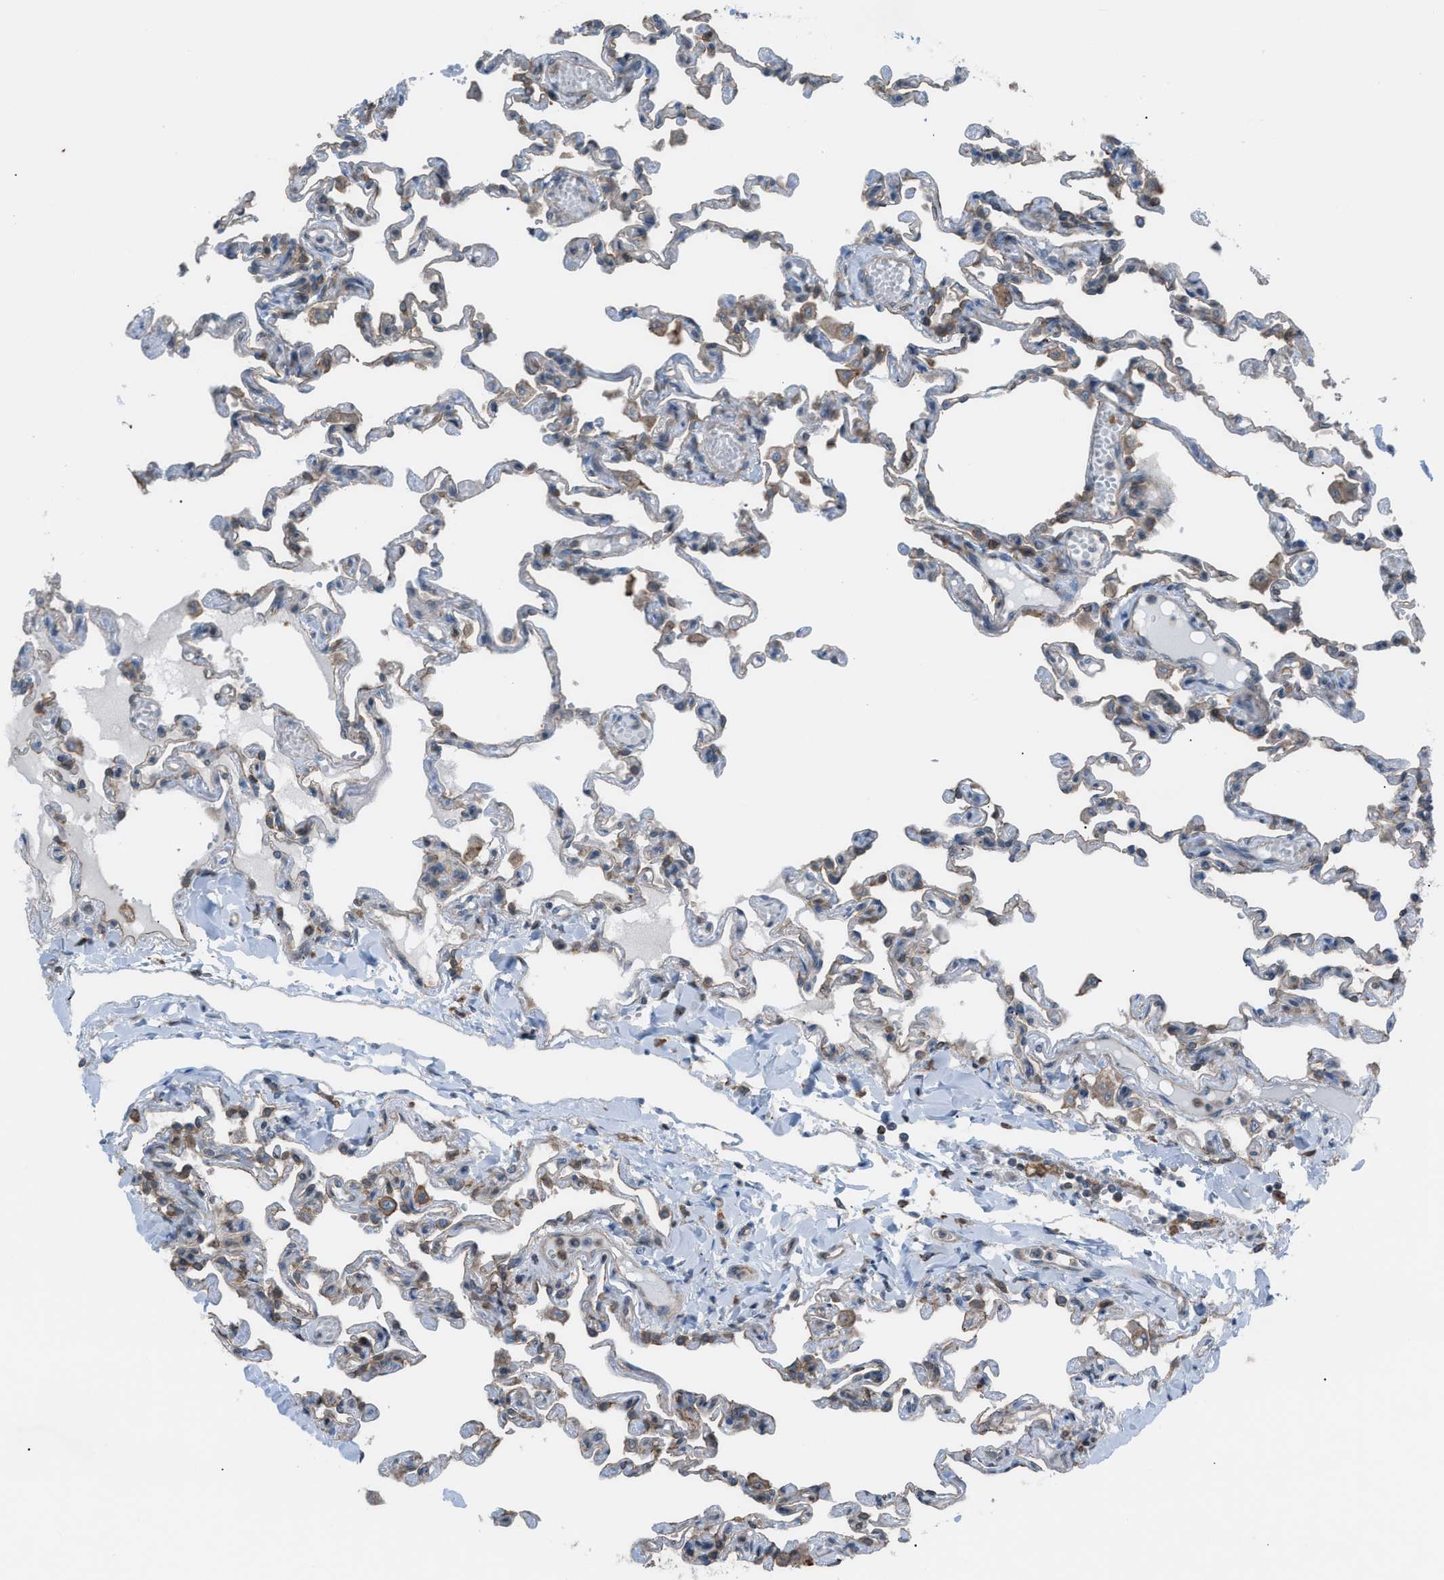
{"staining": {"intensity": "weak", "quantity": "25%-75%", "location": "cytoplasmic/membranous"}, "tissue": "lung", "cell_type": "Alveolar cells", "image_type": "normal", "snomed": [{"axis": "morphology", "description": "Normal tissue, NOS"}, {"axis": "topography", "description": "Lung"}], "caption": "Benign lung reveals weak cytoplasmic/membranous staining in about 25%-75% of alveolar cells.", "gene": "DYRK1A", "patient": {"sex": "male", "age": 21}}